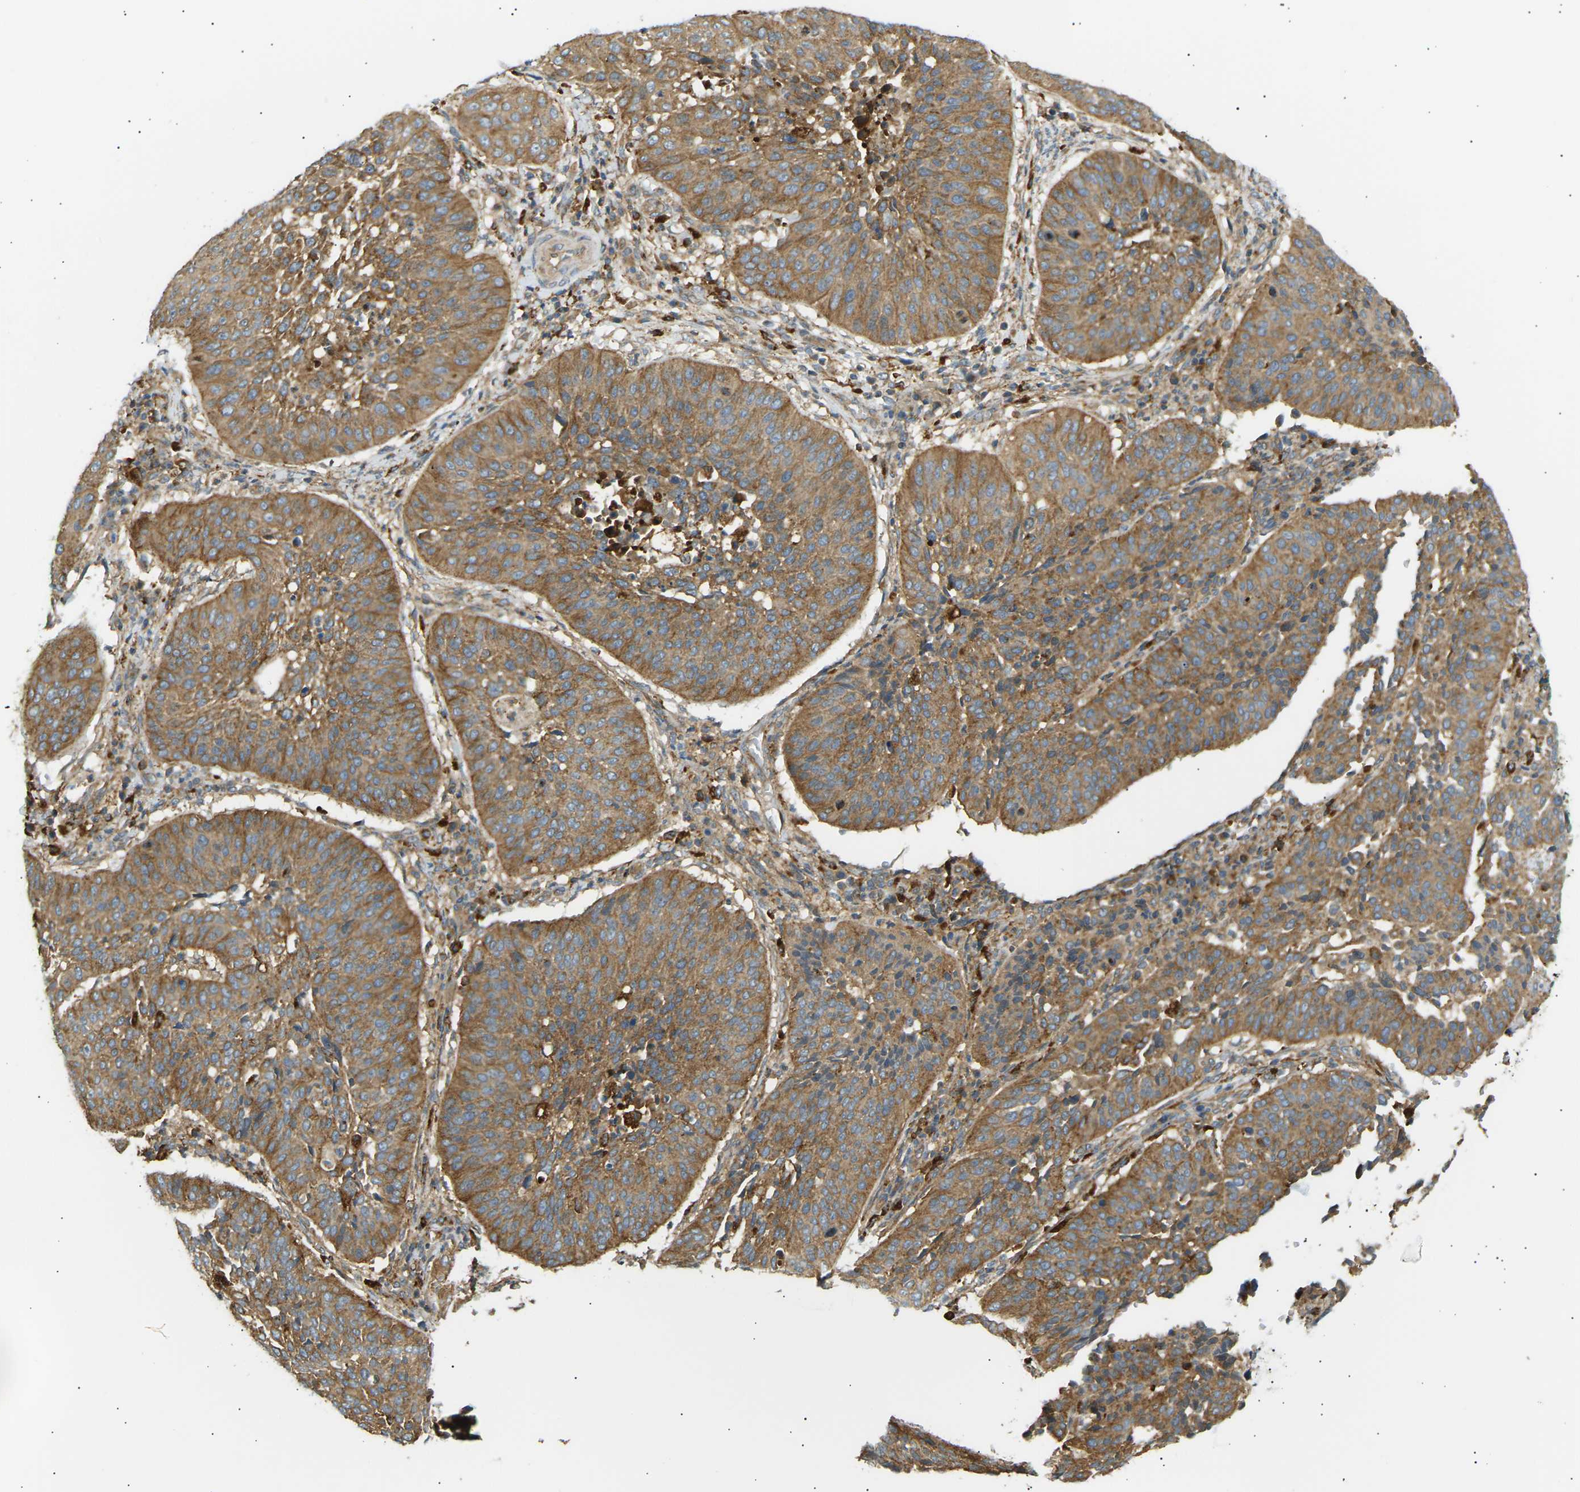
{"staining": {"intensity": "moderate", "quantity": ">75%", "location": "cytoplasmic/membranous"}, "tissue": "cervical cancer", "cell_type": "Tumor cells", "image_type": "cancer", "snomed": [{"axis": "morphology", "description": "Normal tissue, NOS"}, {"axis": "morphology", "description": "Squamous cell carcinoma, NOS"}, {"axis": "topography", "description": "Cervix"}], "caption": "Moderate cytoplasmic/membranous positivity for a protein is seen in about >75% of tumor cells of squamous cell carcinoma (cervical) using IHC.", "gene": "CDK17", "patient": {"sex": "female", "age": 39}}